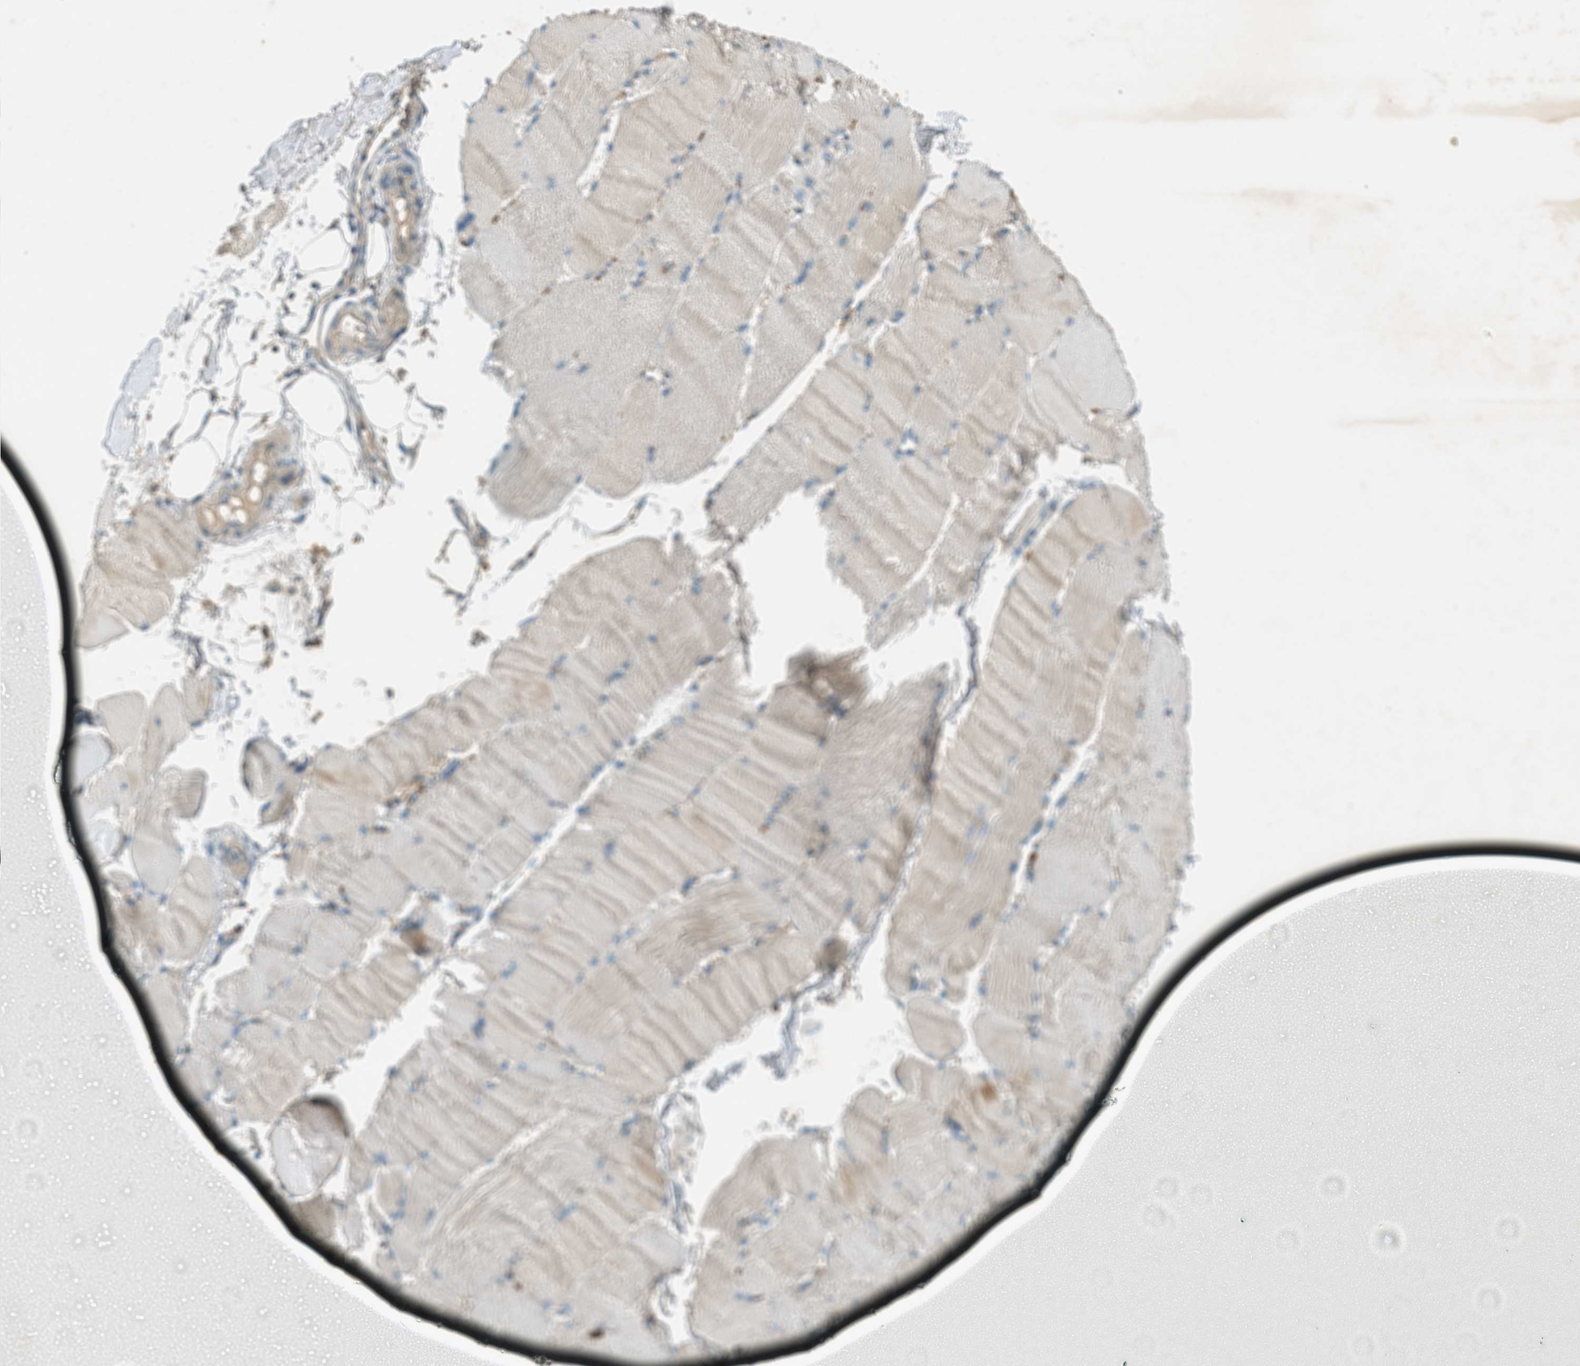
{"staining": {"intensity": "weak", "quantity": "25%-75%", "location": "cytoplasmic/membranous"}, "tissue": "skeletal muscle", "cell_type": "Myocytes", "image_type": "normal", "snomed": [{"axis": "morphology", "description": "Normal tissue, NOS"}, {"axis": "topography", "description": "Skin"}, {"axis": "topography", "description": "Skeletal muscle"}], "caption": "Immunohistochemical staining of benign human skeletal muscle demonstrates weak cytoplasmic/membranous protein positivity in about 25%-75% of myocytes. (DAB (3,3'-diaminobenzidine) IHC, brown staining for protein, blue staining for nuclei).", "gene": "NUDT4B", "patient": {"sex": "male", "age": 83}}